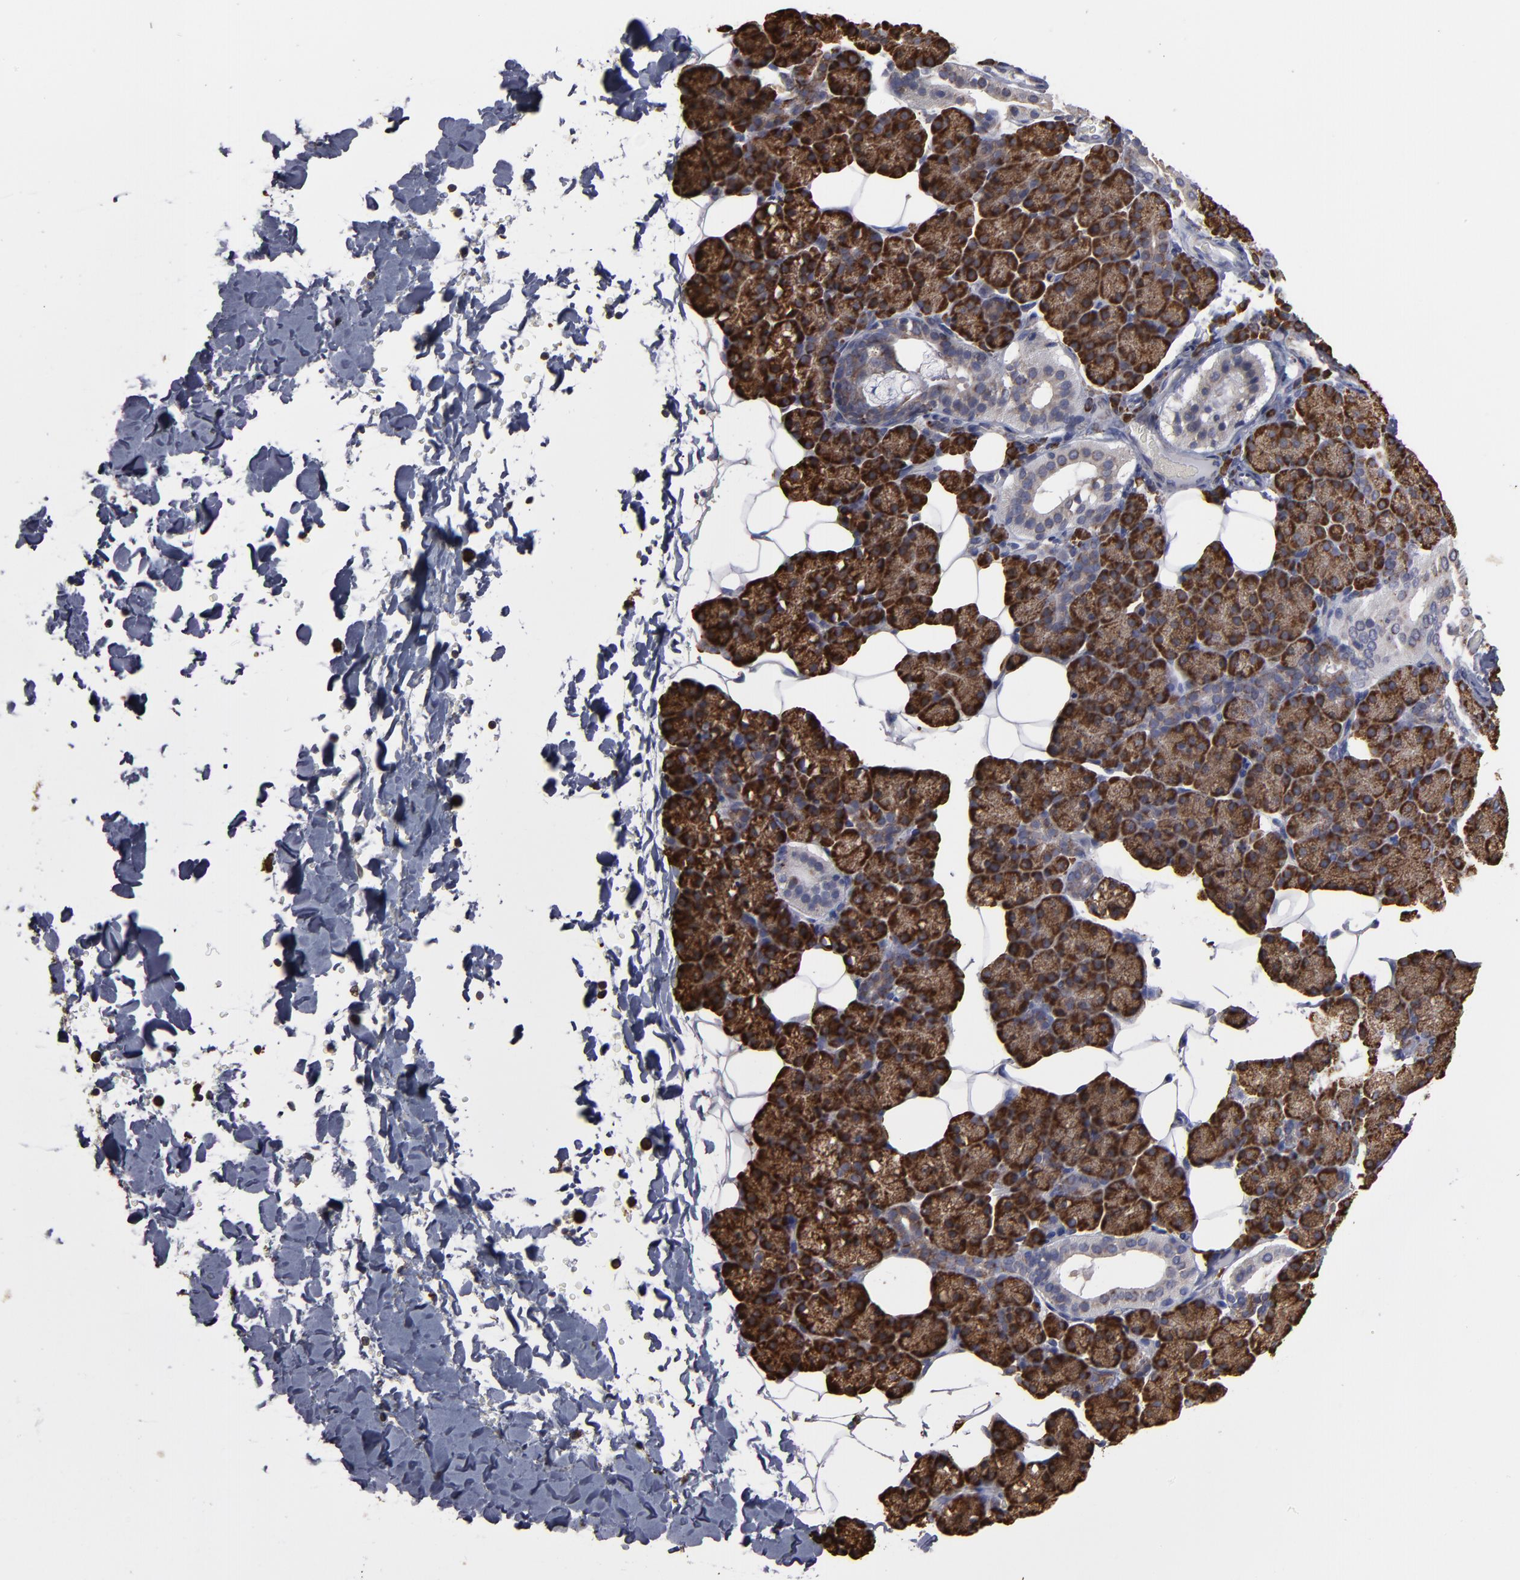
{"staining": {"intensity": "strong", "quantity": ">75%", "location": "cytoplasmic/membranous"}, "tissue": "salivary gland", "cell_type": "Glandular cells", "image_type": "normal", "snomed": [{"axis": "morphology", "description": "Normal tissue, NOS"}, {"axis": "topography", "description": "Lymph node"}, {"axis": "topography", "description": "Salivary gland"}], "caption": "Brown immunohistochemical staining in unremarkable human salivary gland exhibits strong cytoplasmic/membranous positivity in approximately >75% of glandular cells.", "gene": "SND1", "patient": {"sex": "male", "age": 8}}